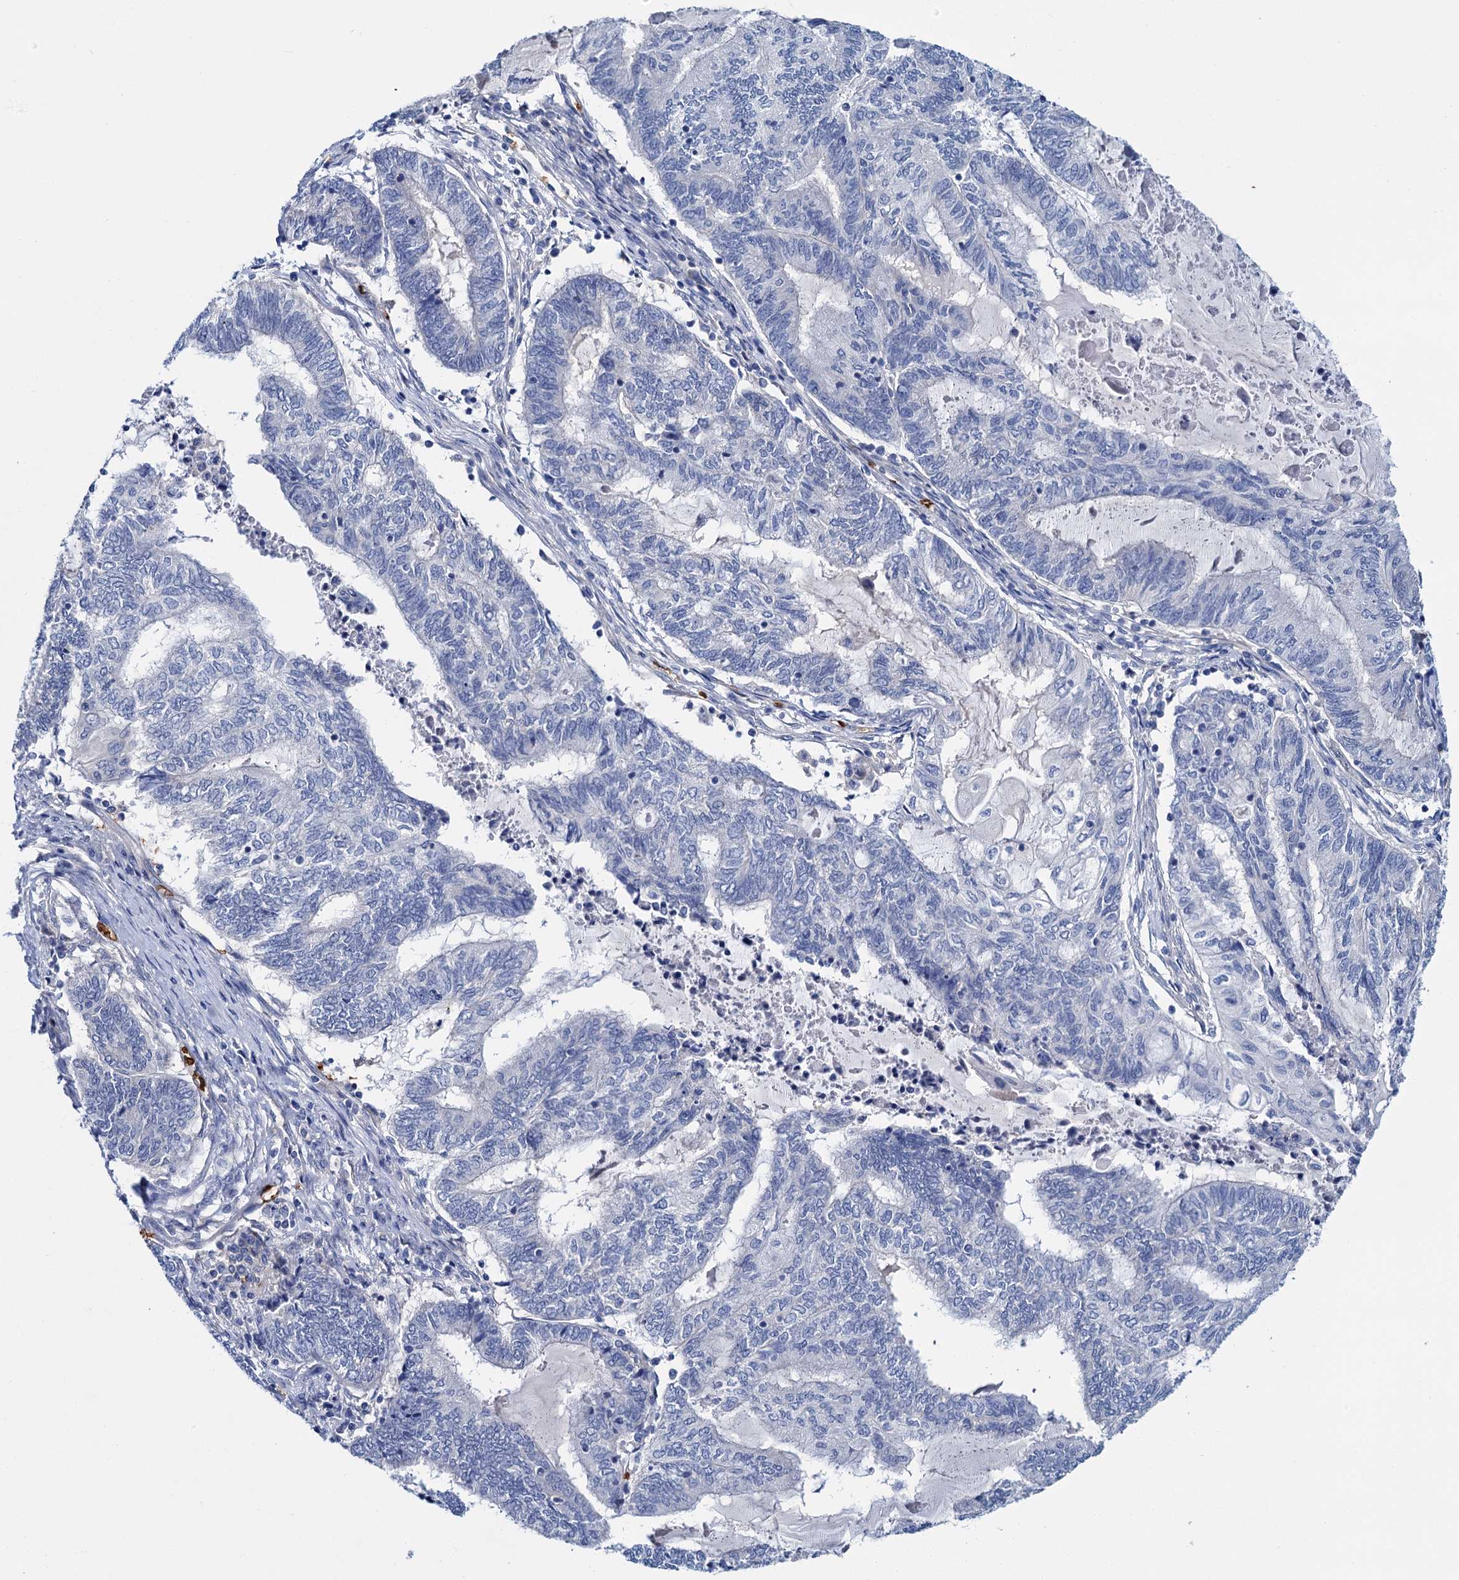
{"staining": {"intensity": "negative", "quantity": "none", "location": "none"}, "tissue": "endometrial cancer", "cell_type": "Tumor cells", "image_type": "cancer", "snomed": [{"axis": "morphology", "description": "Adenocarcinoma, NOS"}, {"axis": "topography", "description": "Uterus"}, {"axis": "topography", "description": "Endometrium"}], "caption": "An image of adenocarcinoma (endometrial) stained for a protein exhibits no brown staining in tumor cells. (DAB (3,3'-diaminobenzidine) immunohistochemistry with hematoxylin counter stain).", "gene": "ATG2A", "patient": {"sex": "female", "age": 70}}